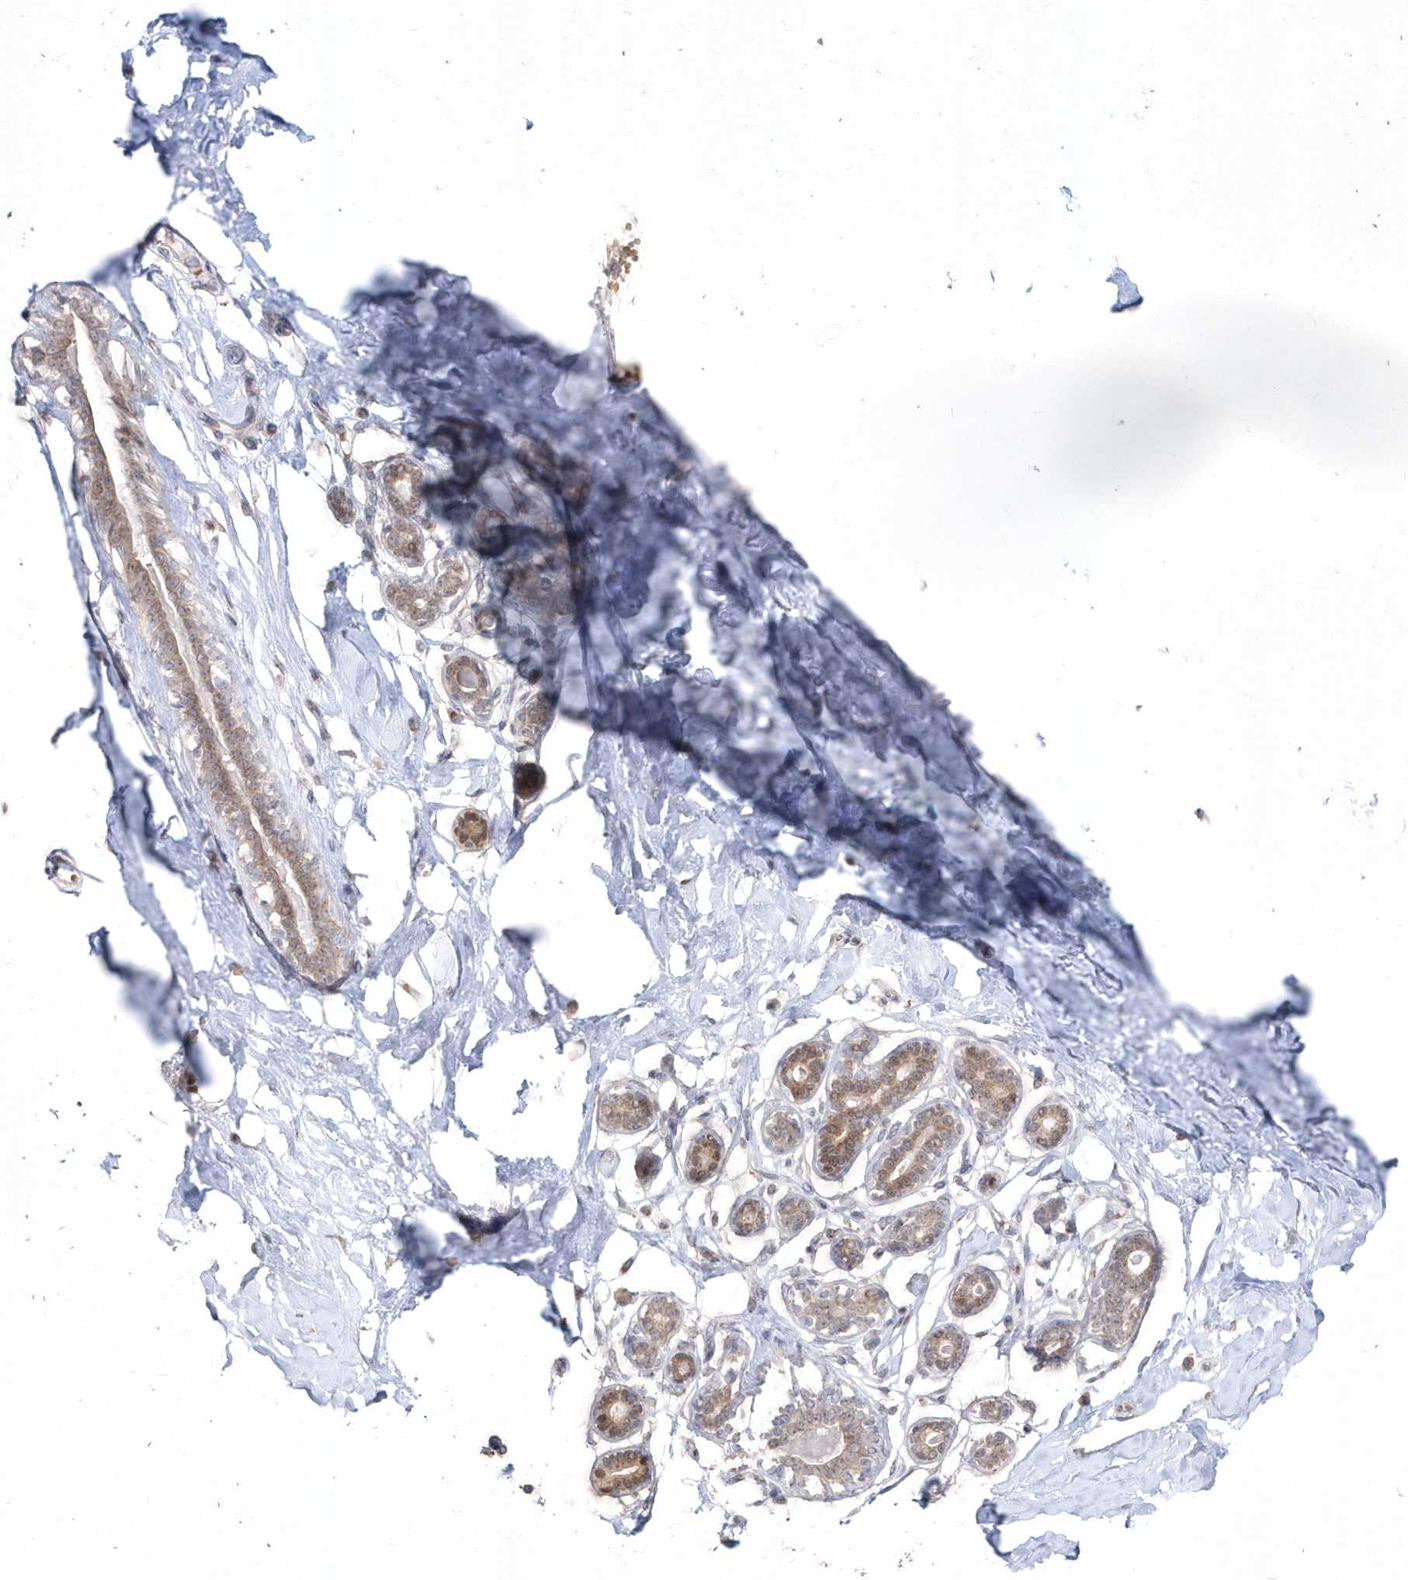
{"staining": {"intensity": "moderate", "quantity": ">75%", "location": "cytoplasmic/membranous"}, "tissue": "breast", "cell_type": "Adipocytes", "image_type": "normal", "snomed": [{"axis": "morphology", "description": "Normal tissue, NOS"}, {"axis": "morphology", "description": "Adenoma, NOS"}, {"axis": "topography", "description": "Breast"}], "caption": "A histopathology image of human breast stained for a protein displays moderate cytoplasmic/membranous brown staining in adipocytes. (DAB (3,3'-diaminobenzidine) IHC with brightfield microscopy, high magnification).", "gene": "GEMIN6", "patient": {"sex": "female", "age": 23}}